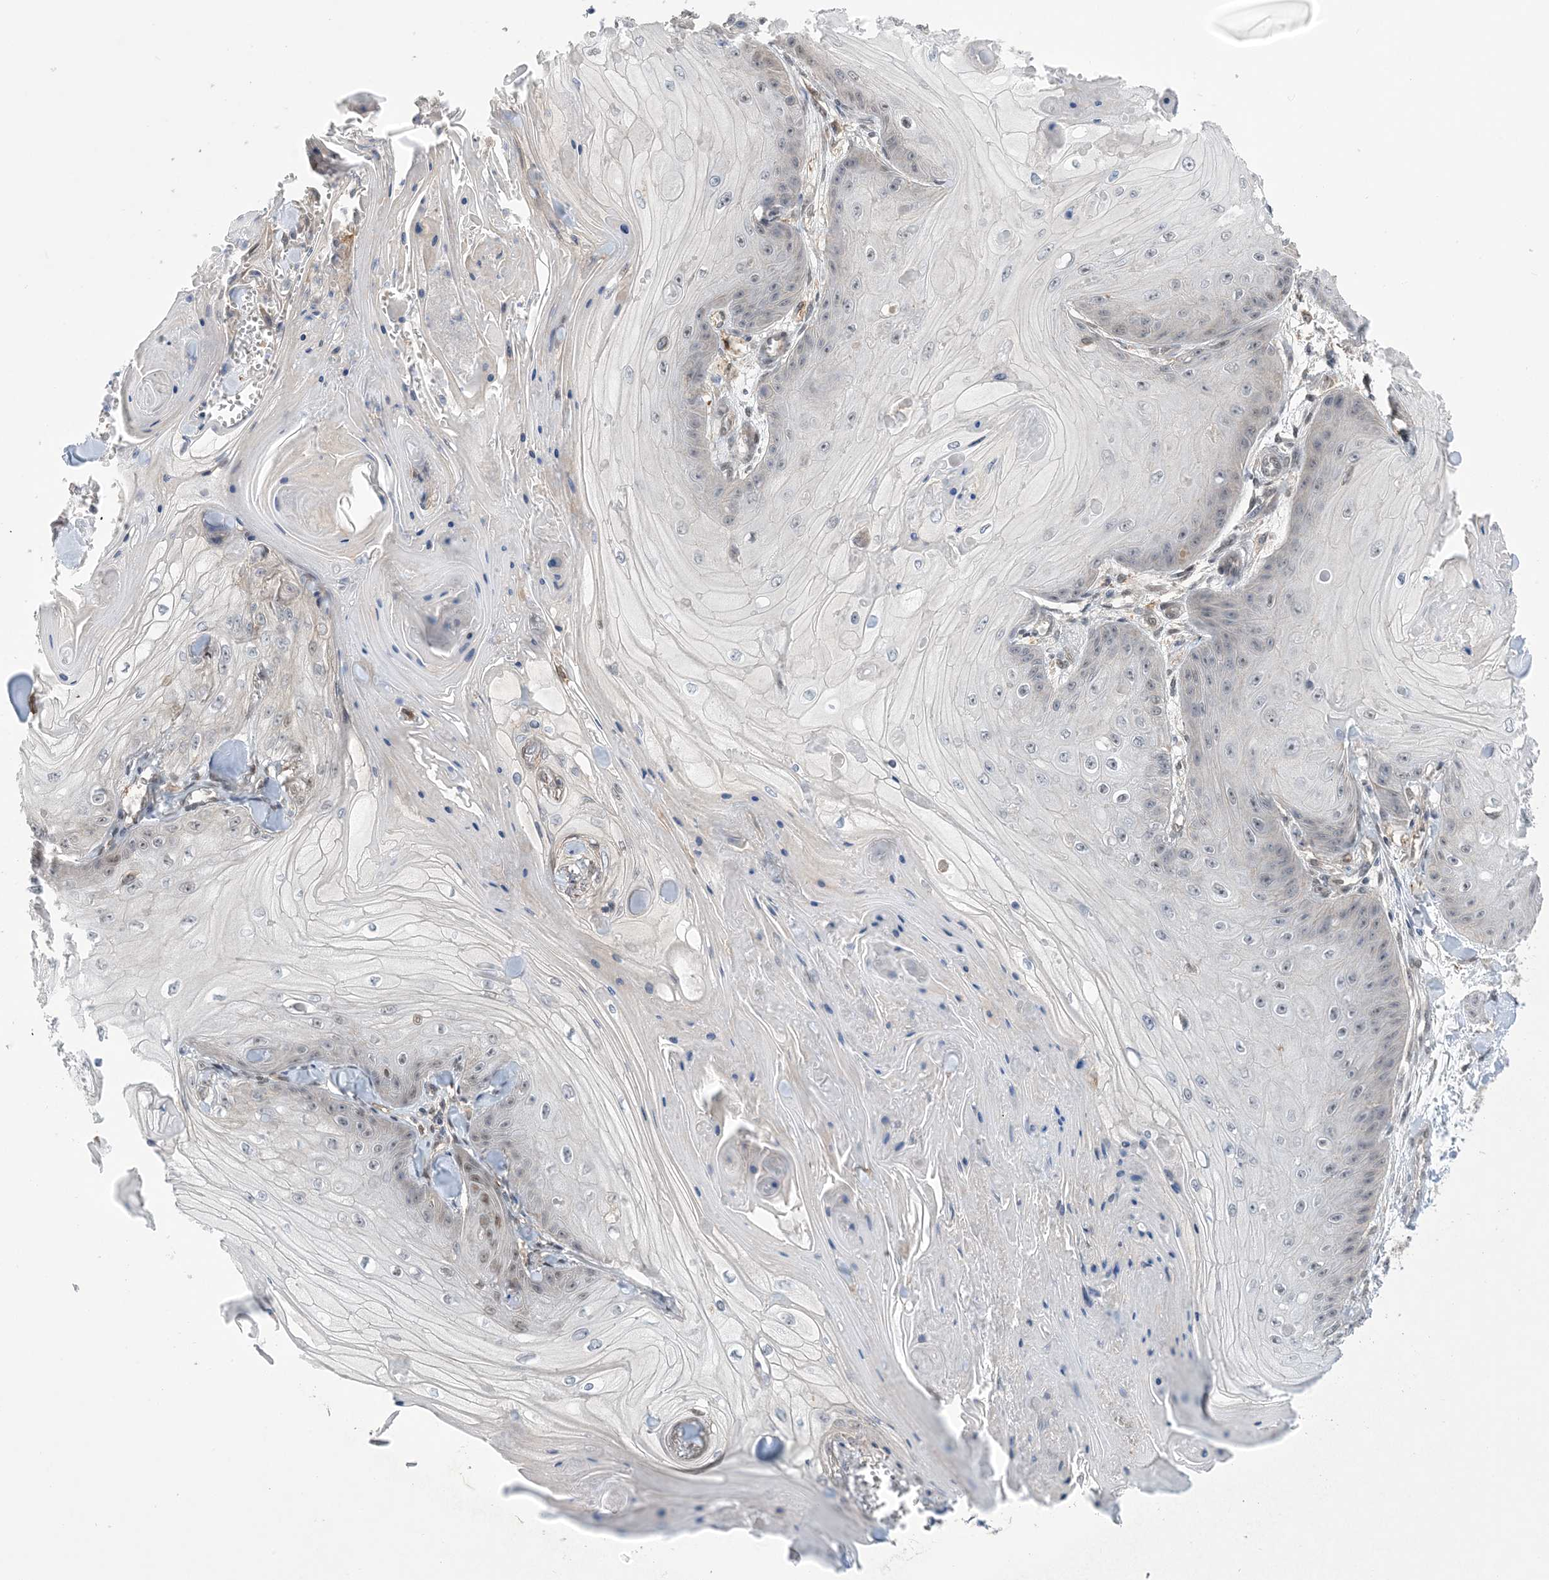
{"staining": {"intensity": "negative", "quantity": "none", "location": "none"}, "tissue": "skin cancer", "cell_type": "Tumor cells", "image_type": "cancer", "snomed": [{"axis": "morphology", "description": "Squamous cell carcinoma, NOS"}, {"axis": "topography", "description": "Skin"}], "caption": "DAB immunohistochemical staining of squamous cell carcinoma (skin) reveals no significant staining in tumor cells.", "gene": "ZNF8", "patient": {"sex": "male", "age": 74}}